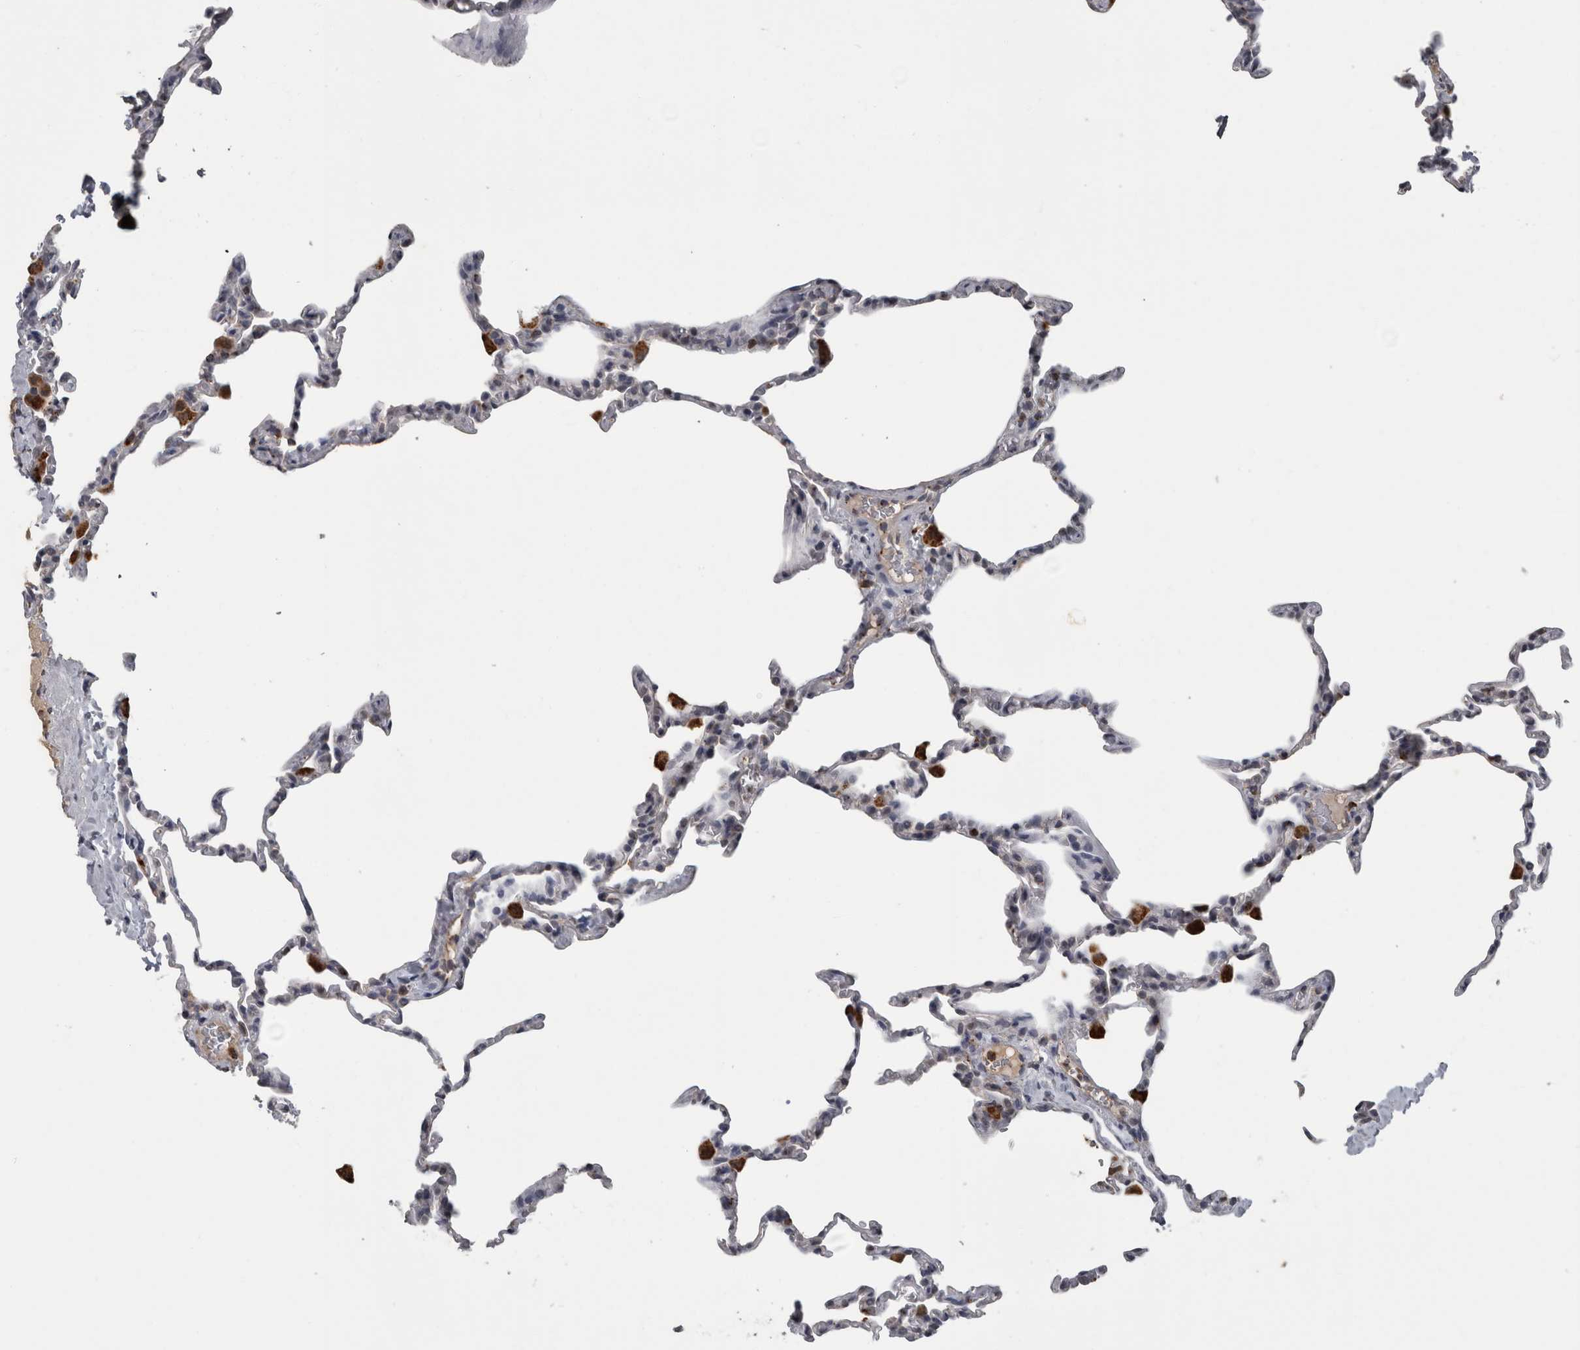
{"staining": {"intensity": "negative", "quantity": "none", "location": "none"}, "tissue": "lung", "cell_type": "Alveolar cells", "image_type": "normal", "snomed": [{"axis": "morphology", "description": "Normal tissue, NOS"}, {"axis": "topography", "description": "Lung"}], "caption": "Benign lung was stained to show a protein in brown. There is no significant staining in alveolar cells. (DAB (3,3'-diaminobenzidine) immunohistochemistry (IHC), high magnification).", "gene": "NAAA", "patient": {"sex": "male", "age": 20}}